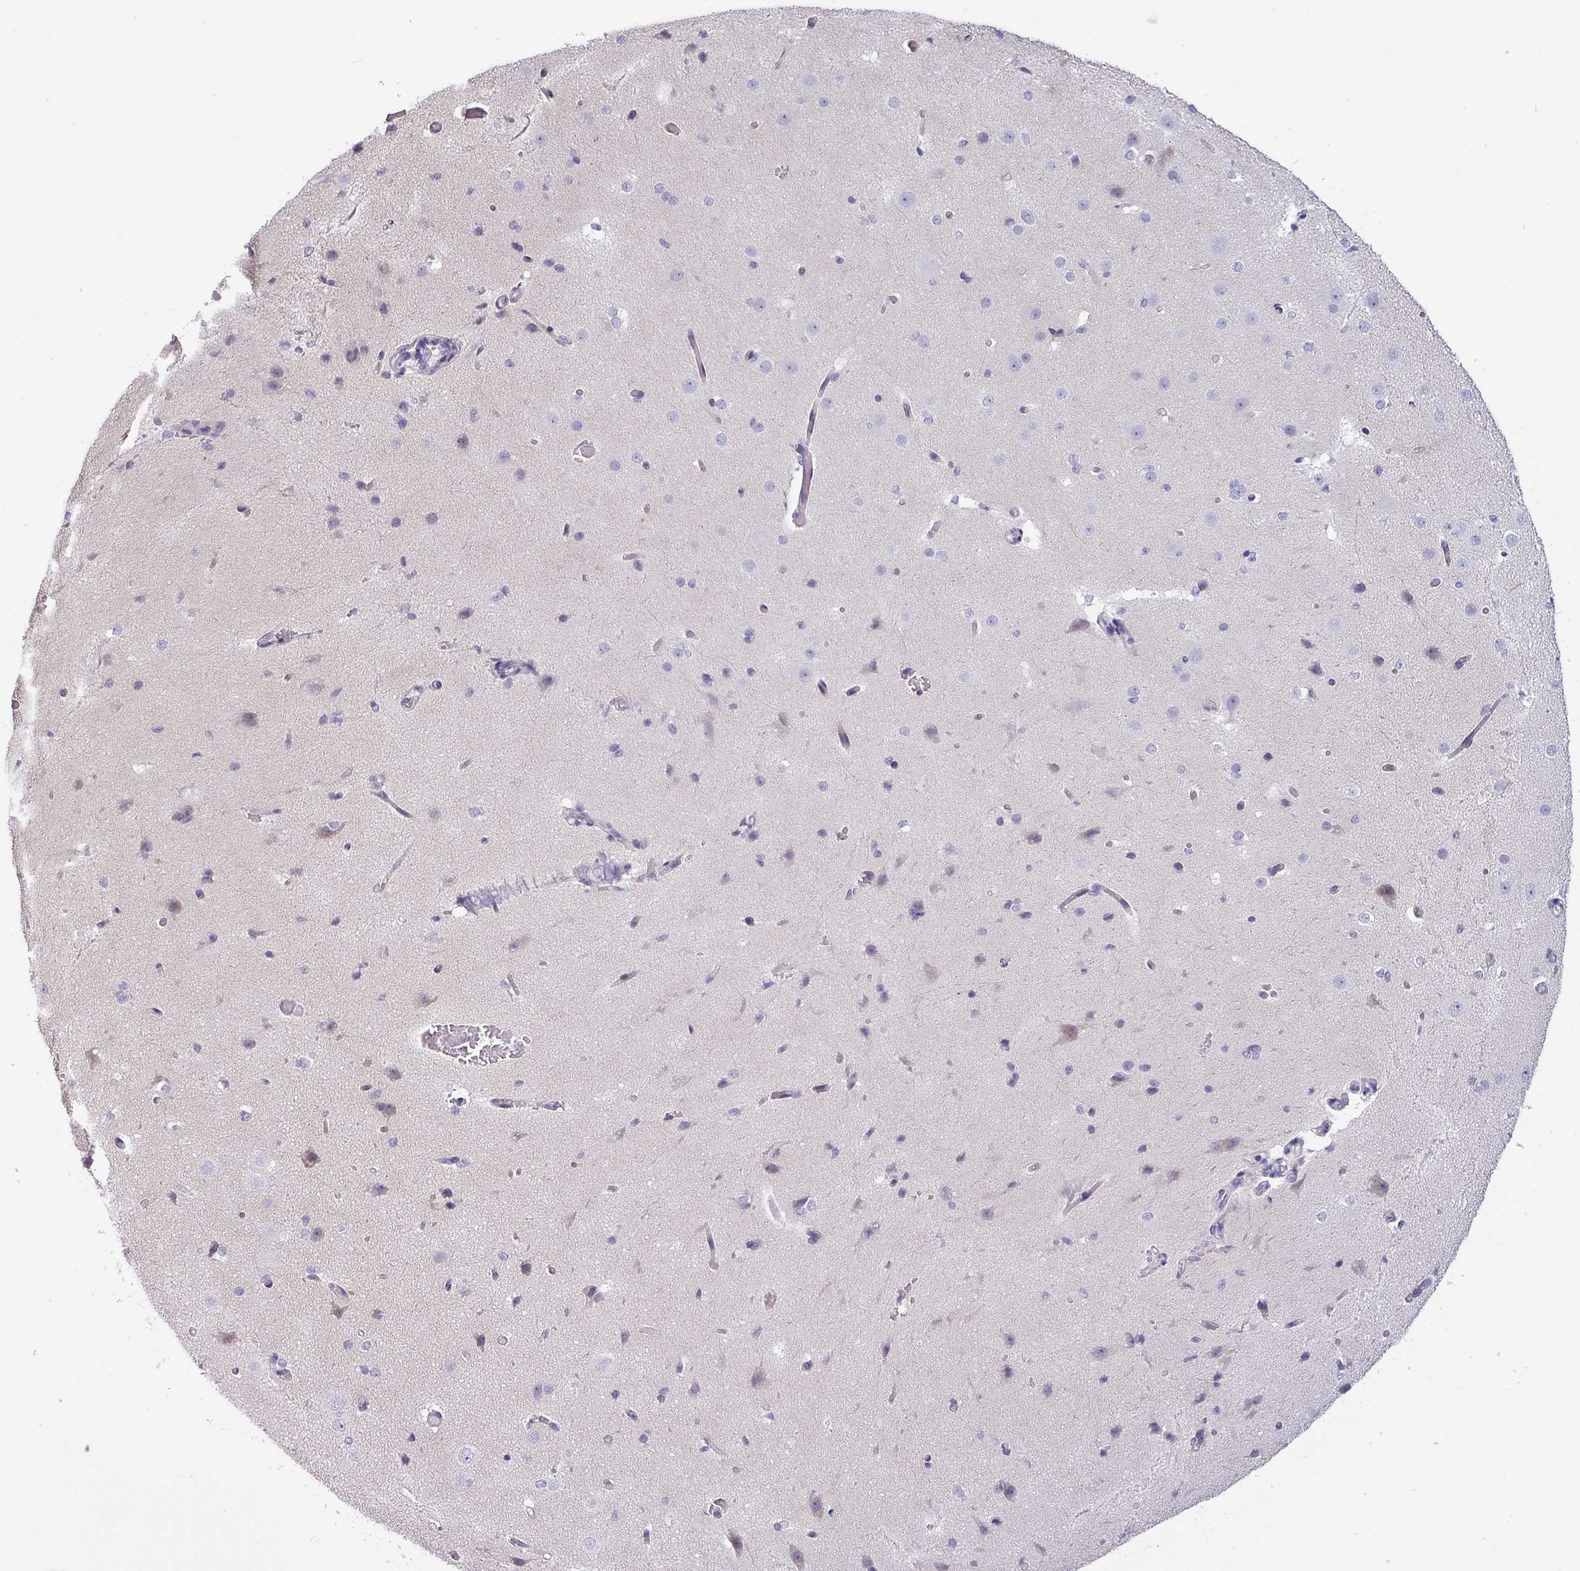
{"staining": {"intensity": "negative", "quantity": "none", "location": "none"}, "tissue": "cerebral cortex", "cell_type": "Endothelial cells", "image_type": "normal", "snomed": [{"axis": "morphology", "description": "Normal tissue, NOS"}, {"axis": "morphology", "description": "Inflammation, NOS"}, {"axis": "topography", "description": "Cerebral cortex"}], "caption": "Cerebral cortex stained for a protein using immunohistochemistry (IHC) displays no expression endothelial cells.", "gene": "SLC26A9", "patient": {"sex": "male", "age": 6}}